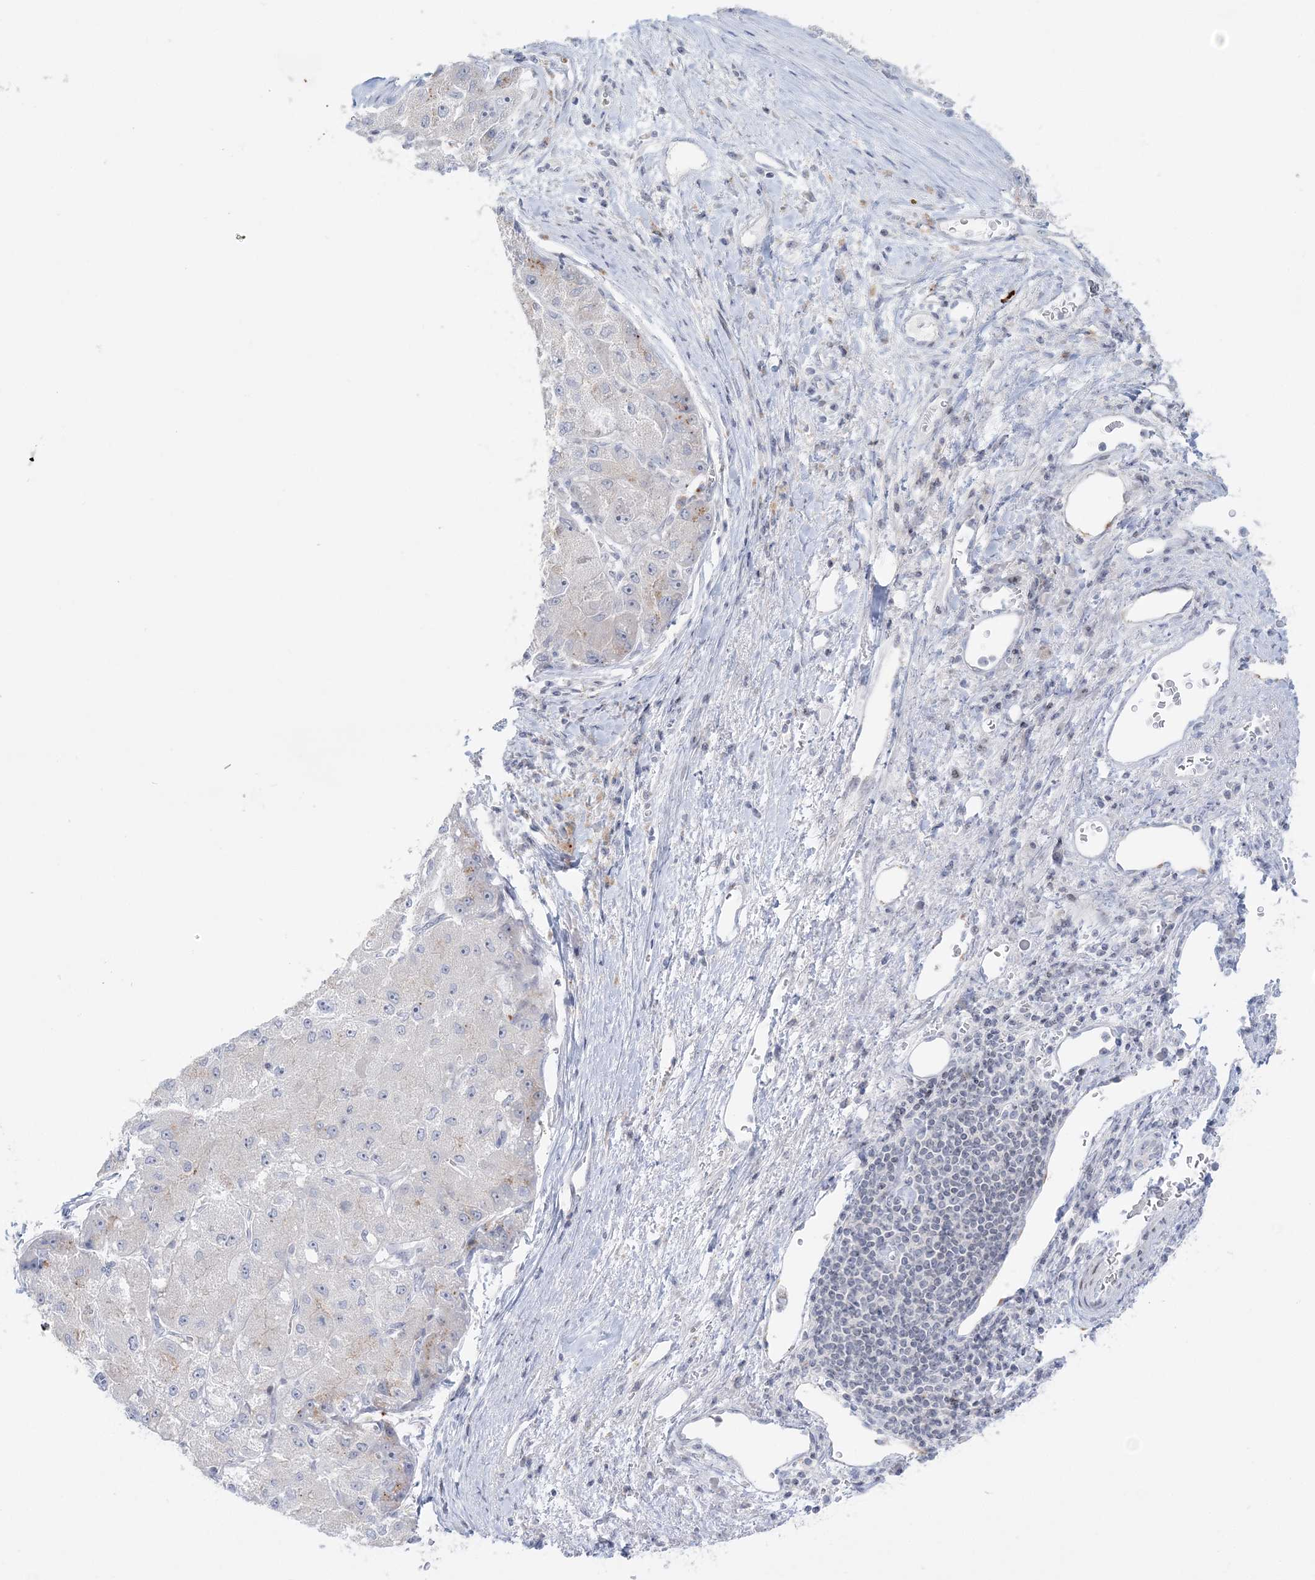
{"staining": {"intensity": "negative", "quantity": "none", "location": "none"}, "tissue": "liver cancer", "cell_type": "Tumor cells", "image_type": "cancer", "snomed": [{"axis": "morphology", "description": "Carcinoma, Hepatocellular, NOS"}, {"axis": "topography", "description": "Liver"}], "caption": "Tumor cells are negative for brown protein staining in liver hepatocellular carcinoma. (DAB (3,3'-diaminobenzidine) immunohistochemistry (IHC), high magnification).", "gene": "SH3BP4", "patient": {"sex": "male", "age": 80}}